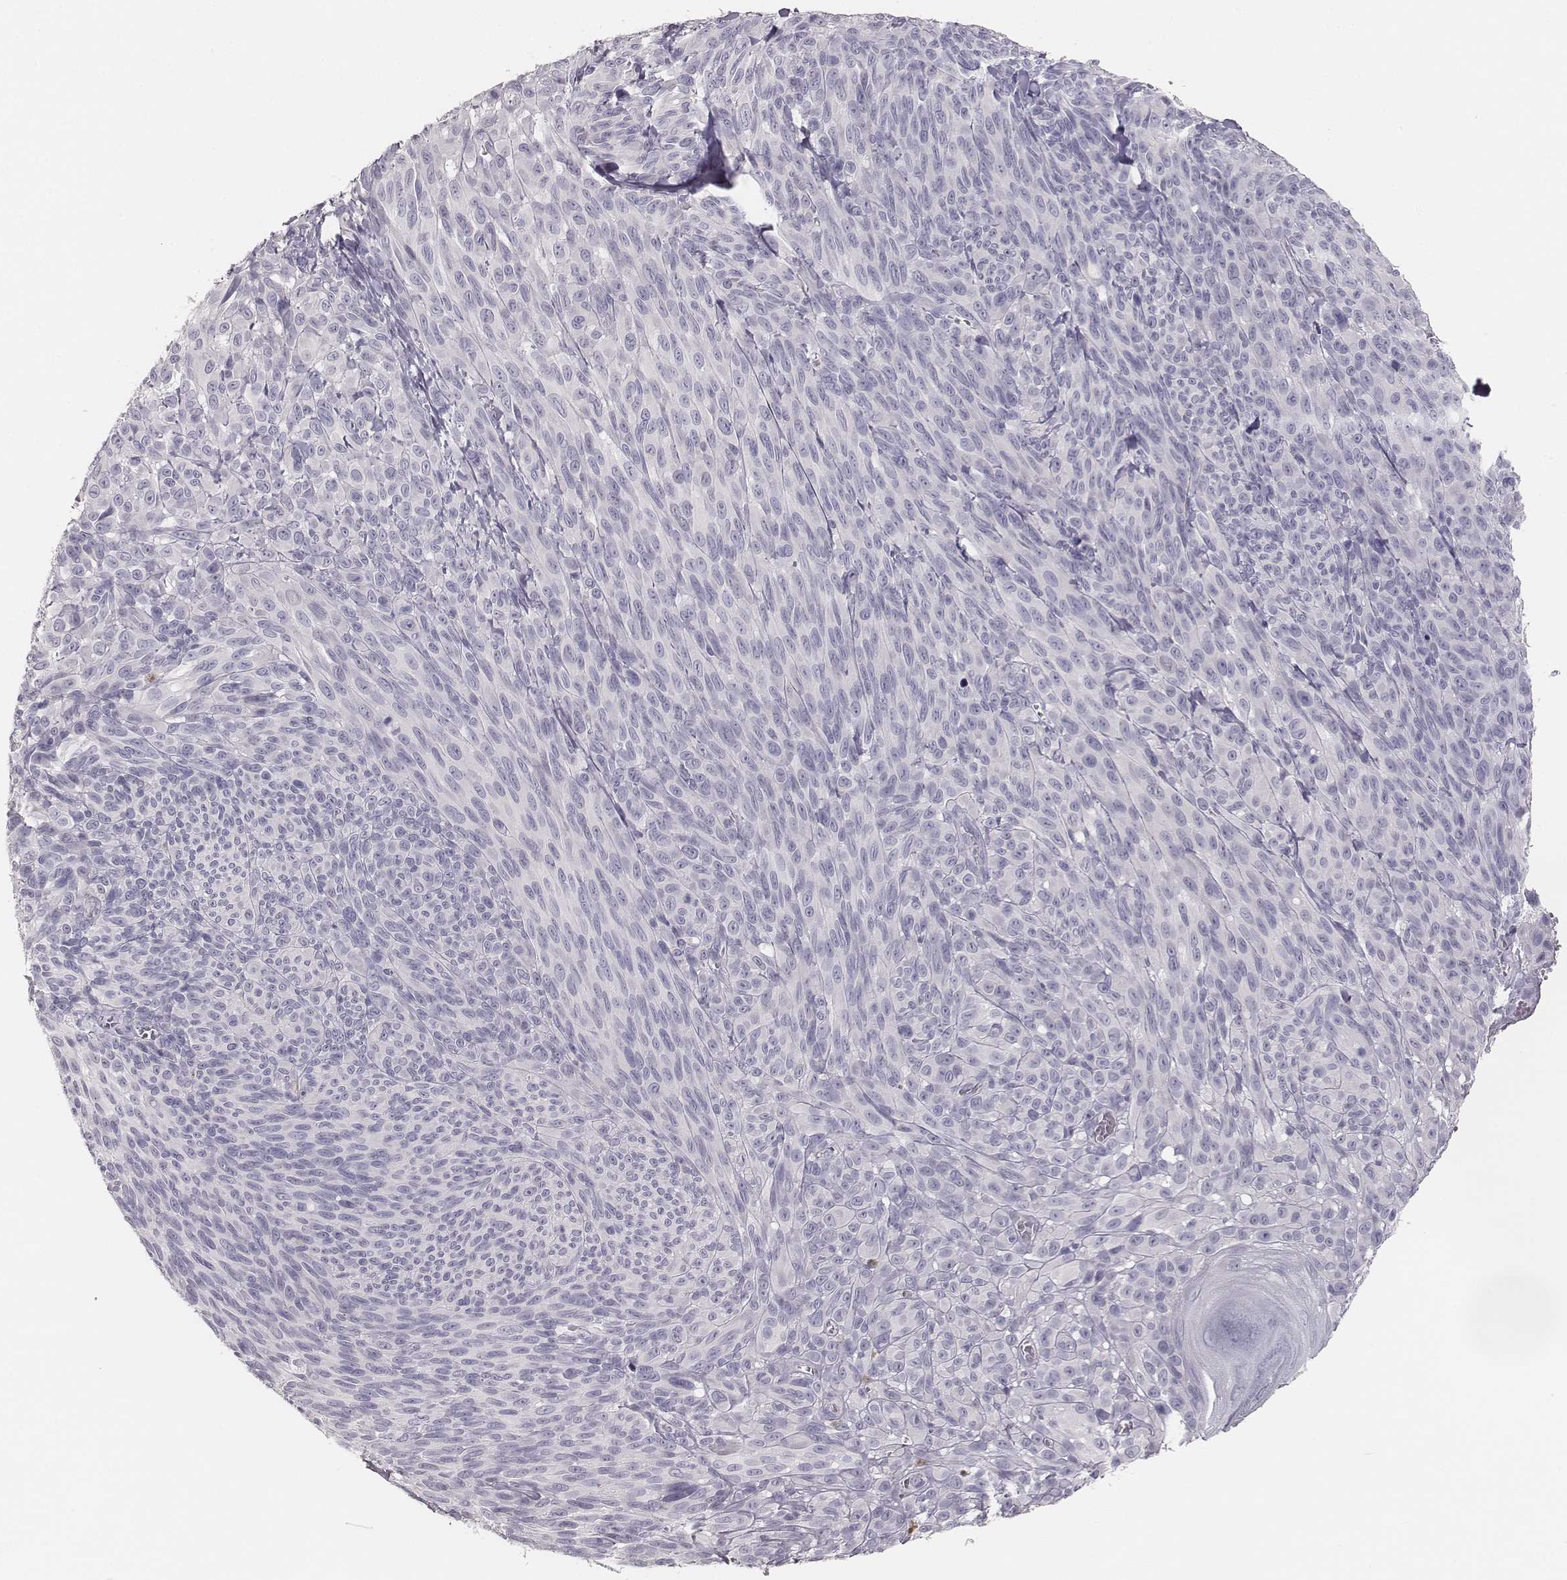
{"staining": {"intensity": "negative", "quantity": "none", "location": "none"}, "tissue": "melanoma", "cell_type": "Tumor cells", "image_type": "cancer", "snomed": [{"axis": "morphology", "description": "Malignant melanoma, NOS"}, {"axis": "topography", "description": "Skin"}], "caption": "Immunohistochemistry photomicrograph of human melanoma stained for a protein (brown), which reveals no positivity in tumor cells.", "gene": "MYH6", "patient": {"sex": "male", "age": 83}}